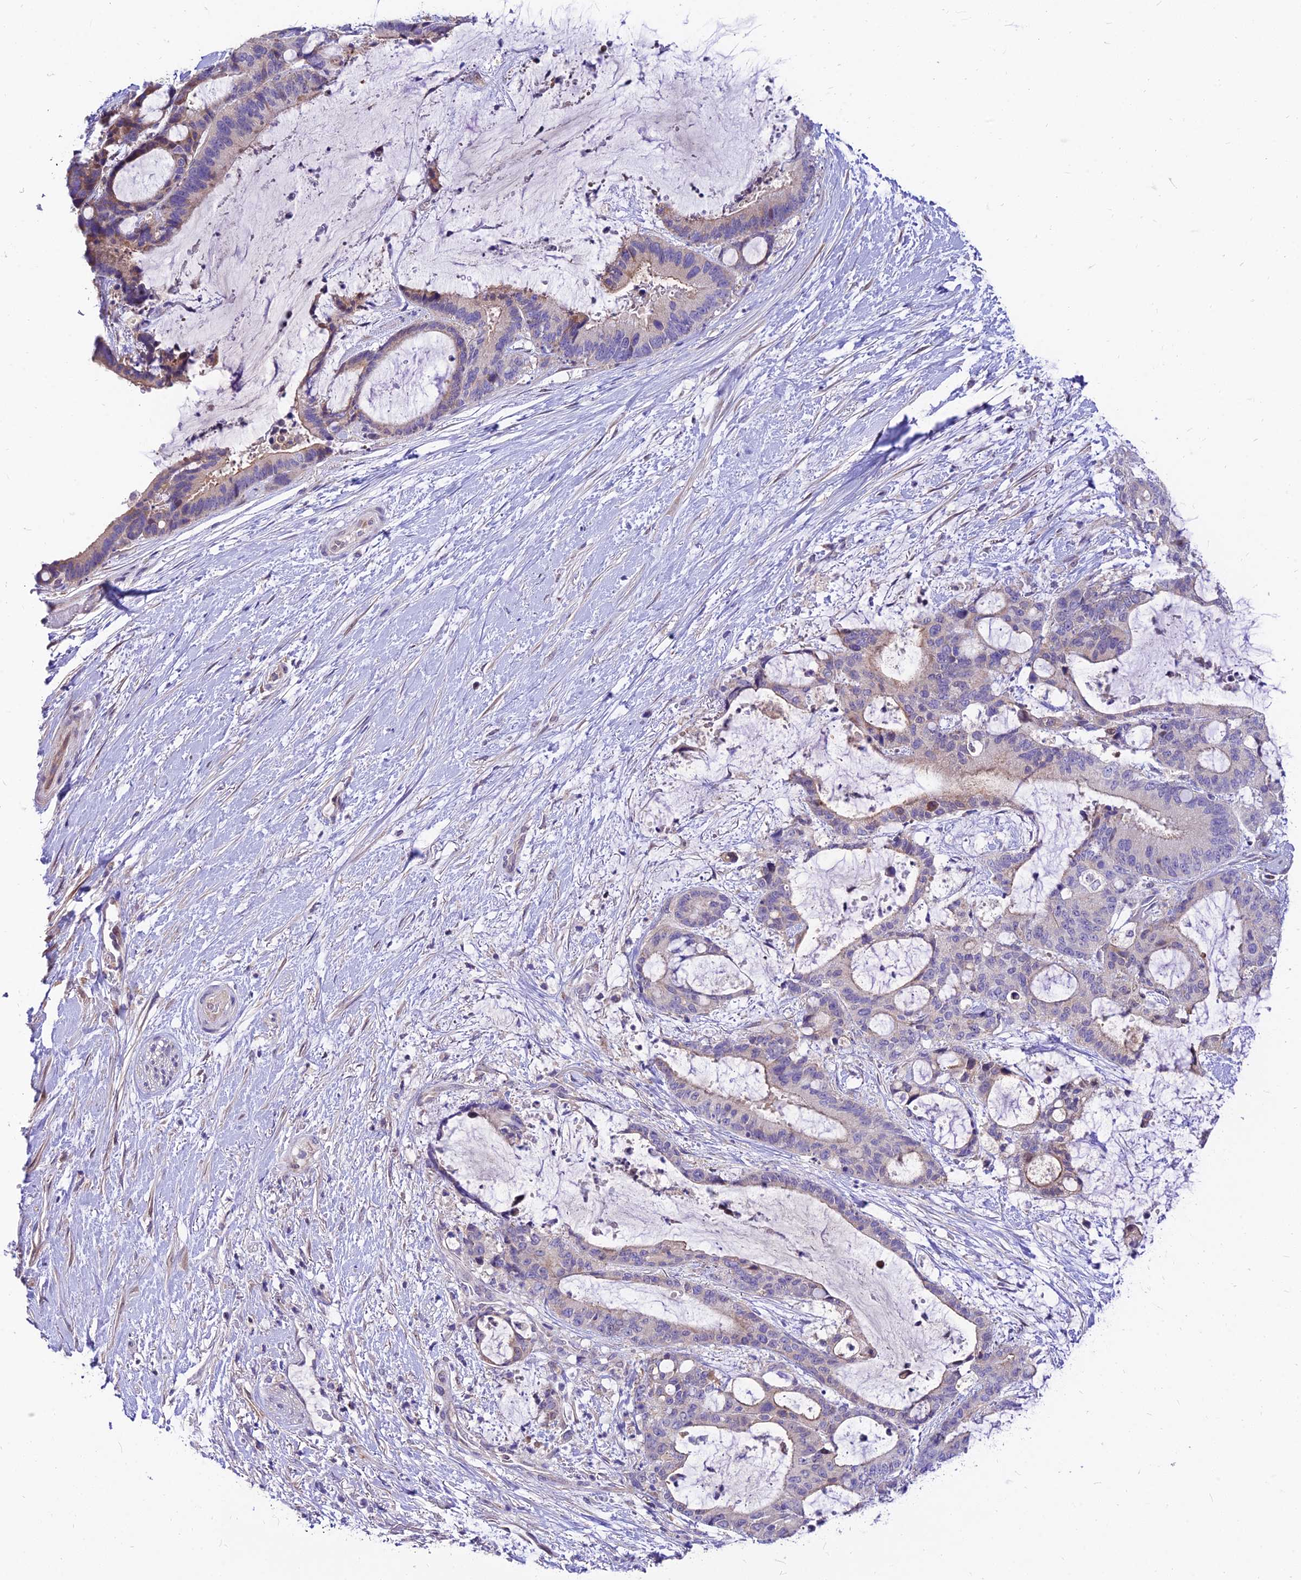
{"staining": {"intensity": "negative", "quantity": "none", "location": "none"}, "tissue": "liver cancer", "cell_type": "Tumor cells", "image_type": "cancer", "snomed": [{"axis": "morphology", "description": "Normal tissue, NOS"}, {"axis": "morphology", "description": "Cholangiocarcinoma"}, {"axis": "topography", "description": "Liver"}, {"axis": "topography", "description": "Peripheral nerve tissue"}], "caption": "Photomicrograph shows no protein expression in tumor cells of cholangiocarcinoma (liver) tissue.", "gene": "C6orf132", "patient": {"sex": "female", "age": 73}}